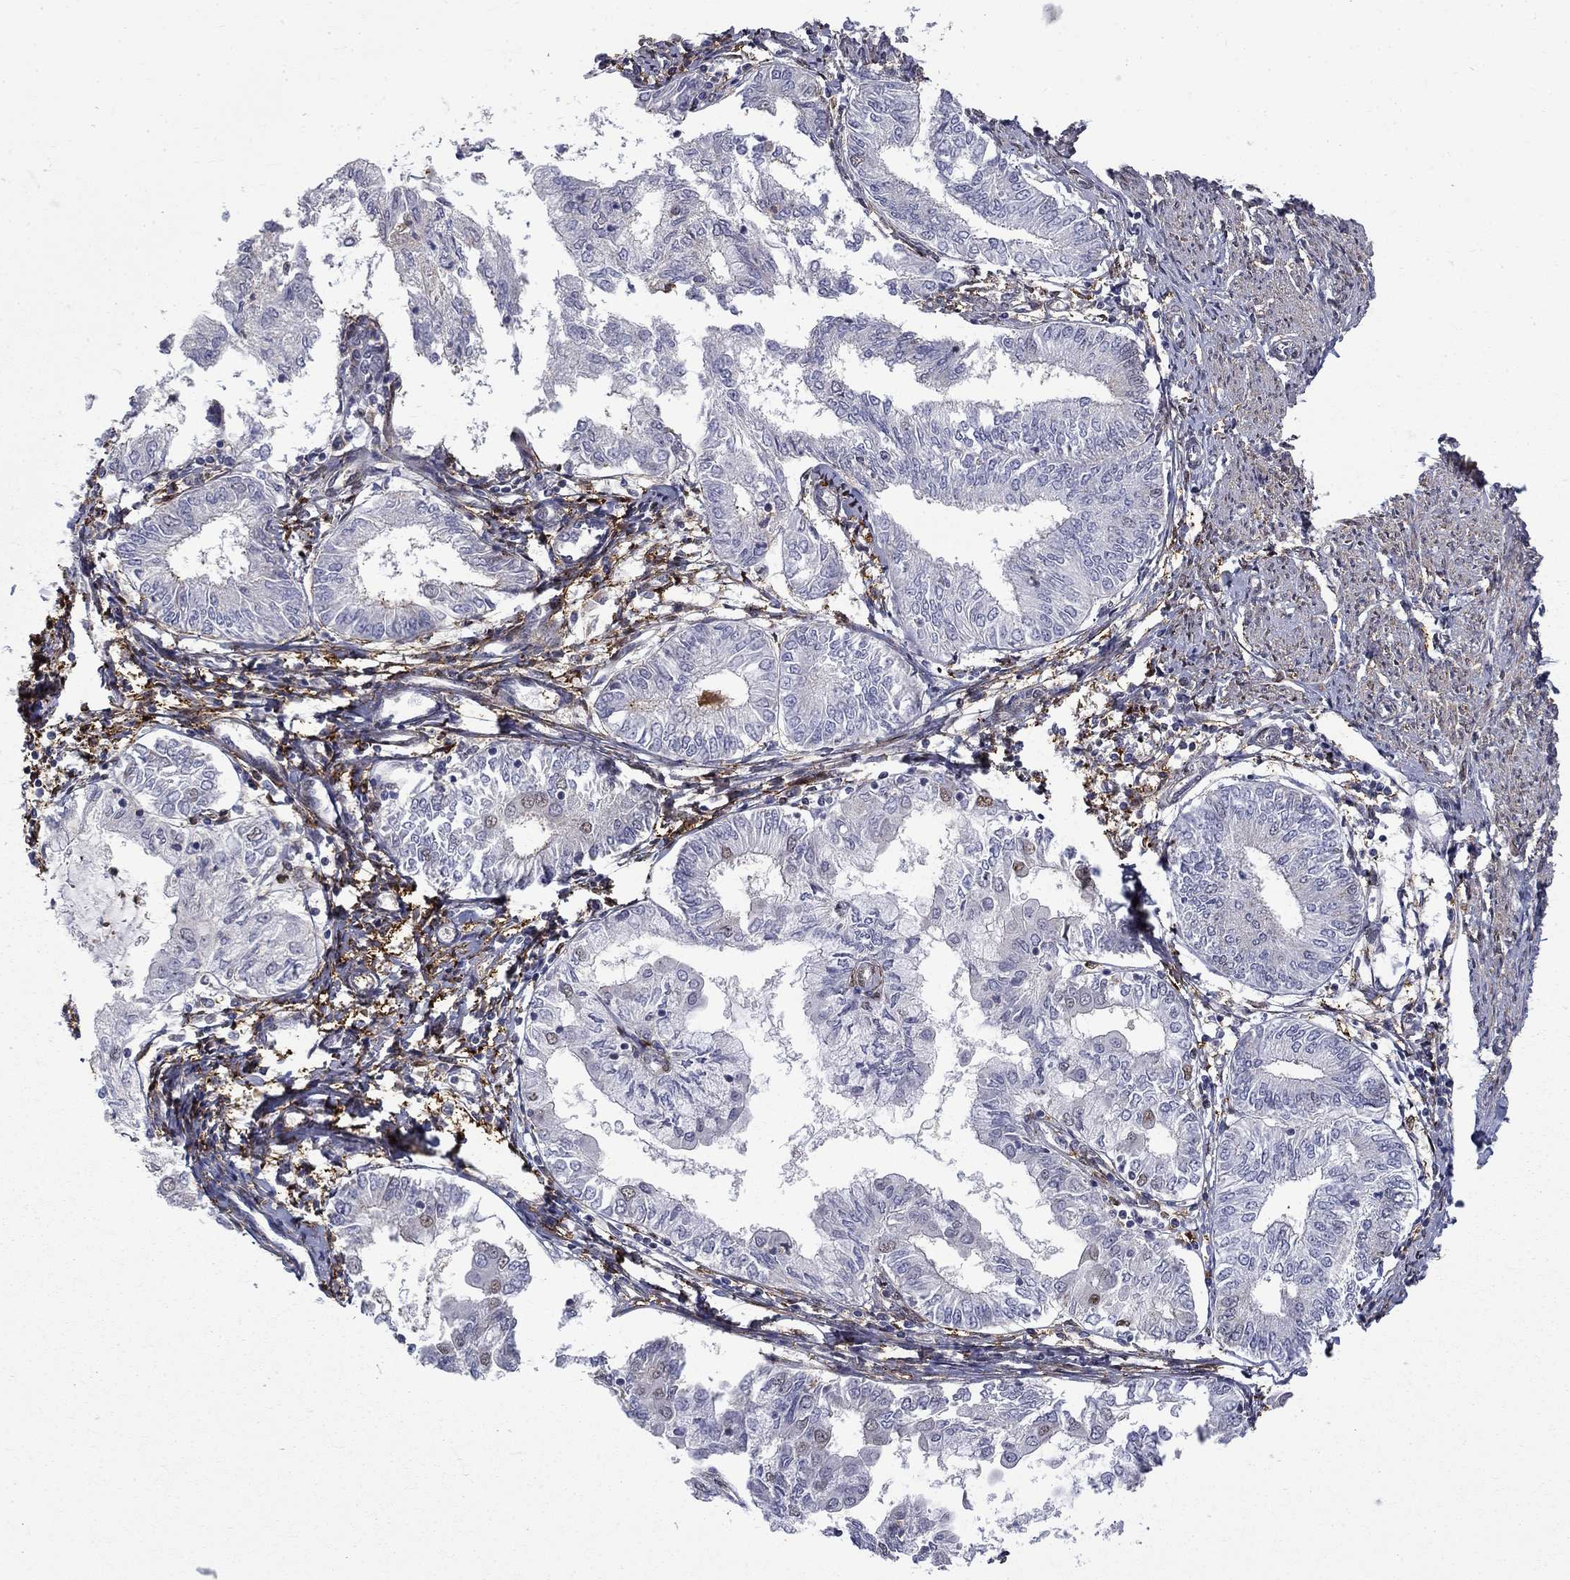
{"staining": {"intensity": "weak", "quantity": "<25%", "location": "nuclear"}, "tissue": "endometrial cancer", "cell_type": "Tumor cells", "image_type": "cancer", "snomed": [{"axis": "morphology", "description": "Adenocarcinoma, NOS"}, {"axis": "topography", "description": "Endometrium"}], "caption": "Immunohistochemistry photomicrograph of neoplastic tissue: human endometrial cancer stained with DAB shows no significant protein staining in tumor cells. (DAB (3,3'-diaminobenzidine) IHC, high magnification).", "gene": "PCBP3", "patient": {"sex": "female", "age": 68}}